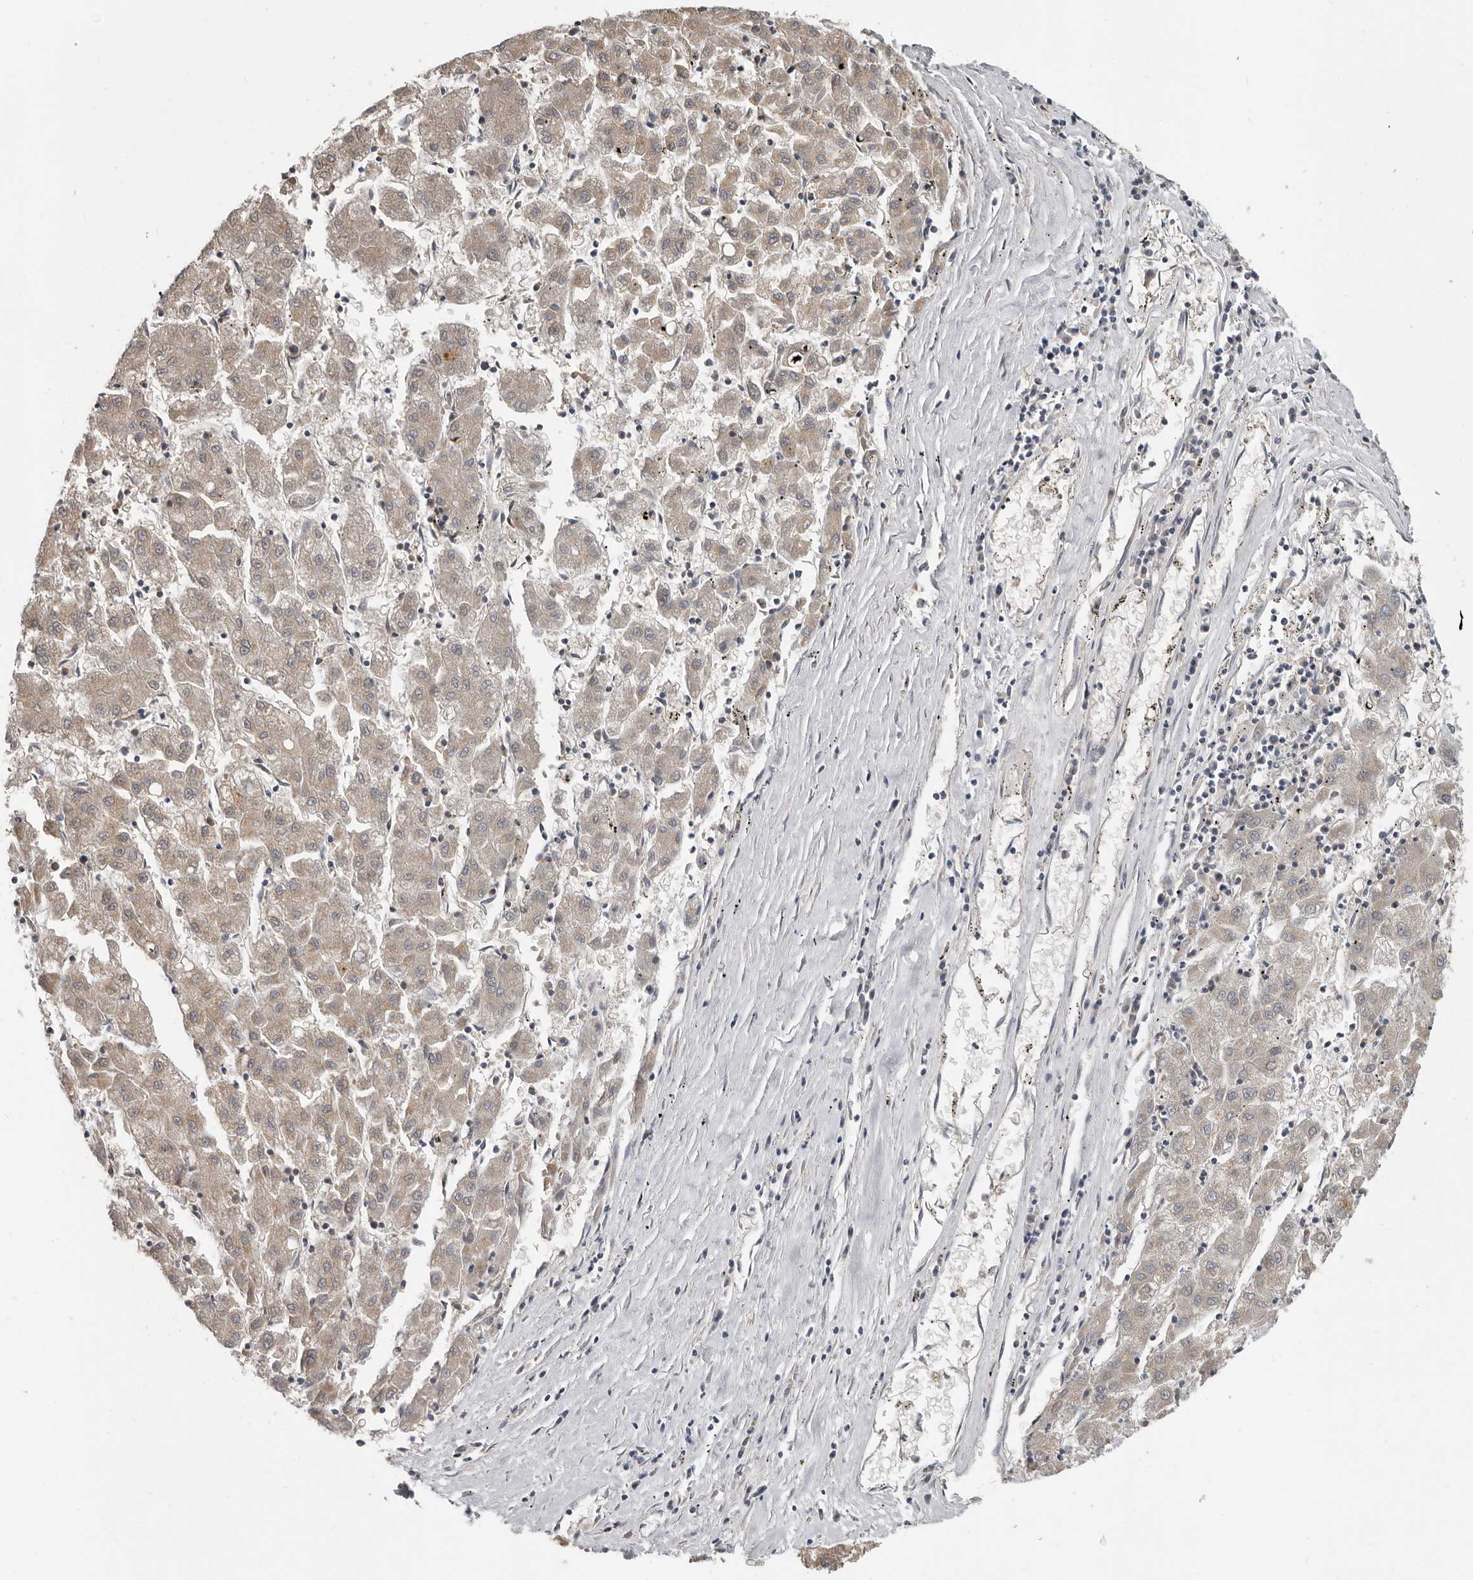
{"staining": {"intensity": "weak", "quantity": ">75%", "location": "cytoplasmic/membranous"}, "tissue": "liver cancer", "cell_type": "Tumor cells", "image_type": "cancer", "snomed": [{"axis": "morphology", "description": "Carcinoma, Hepatocellular, NOS"}, {"axis": "topography", "description": "Liver"}], "caption": "Immunohistochemistry of human liver cancer (hepatocellular carcinoma) exhibits low levels of weak cytoplasmic/membranous expression in approximately >75% of tumor cells. (DAB IHC, brown staining for protein, blue staining for nuclei).", "gene": "UNK", "patient": {"sex": "male", "age": 72}}